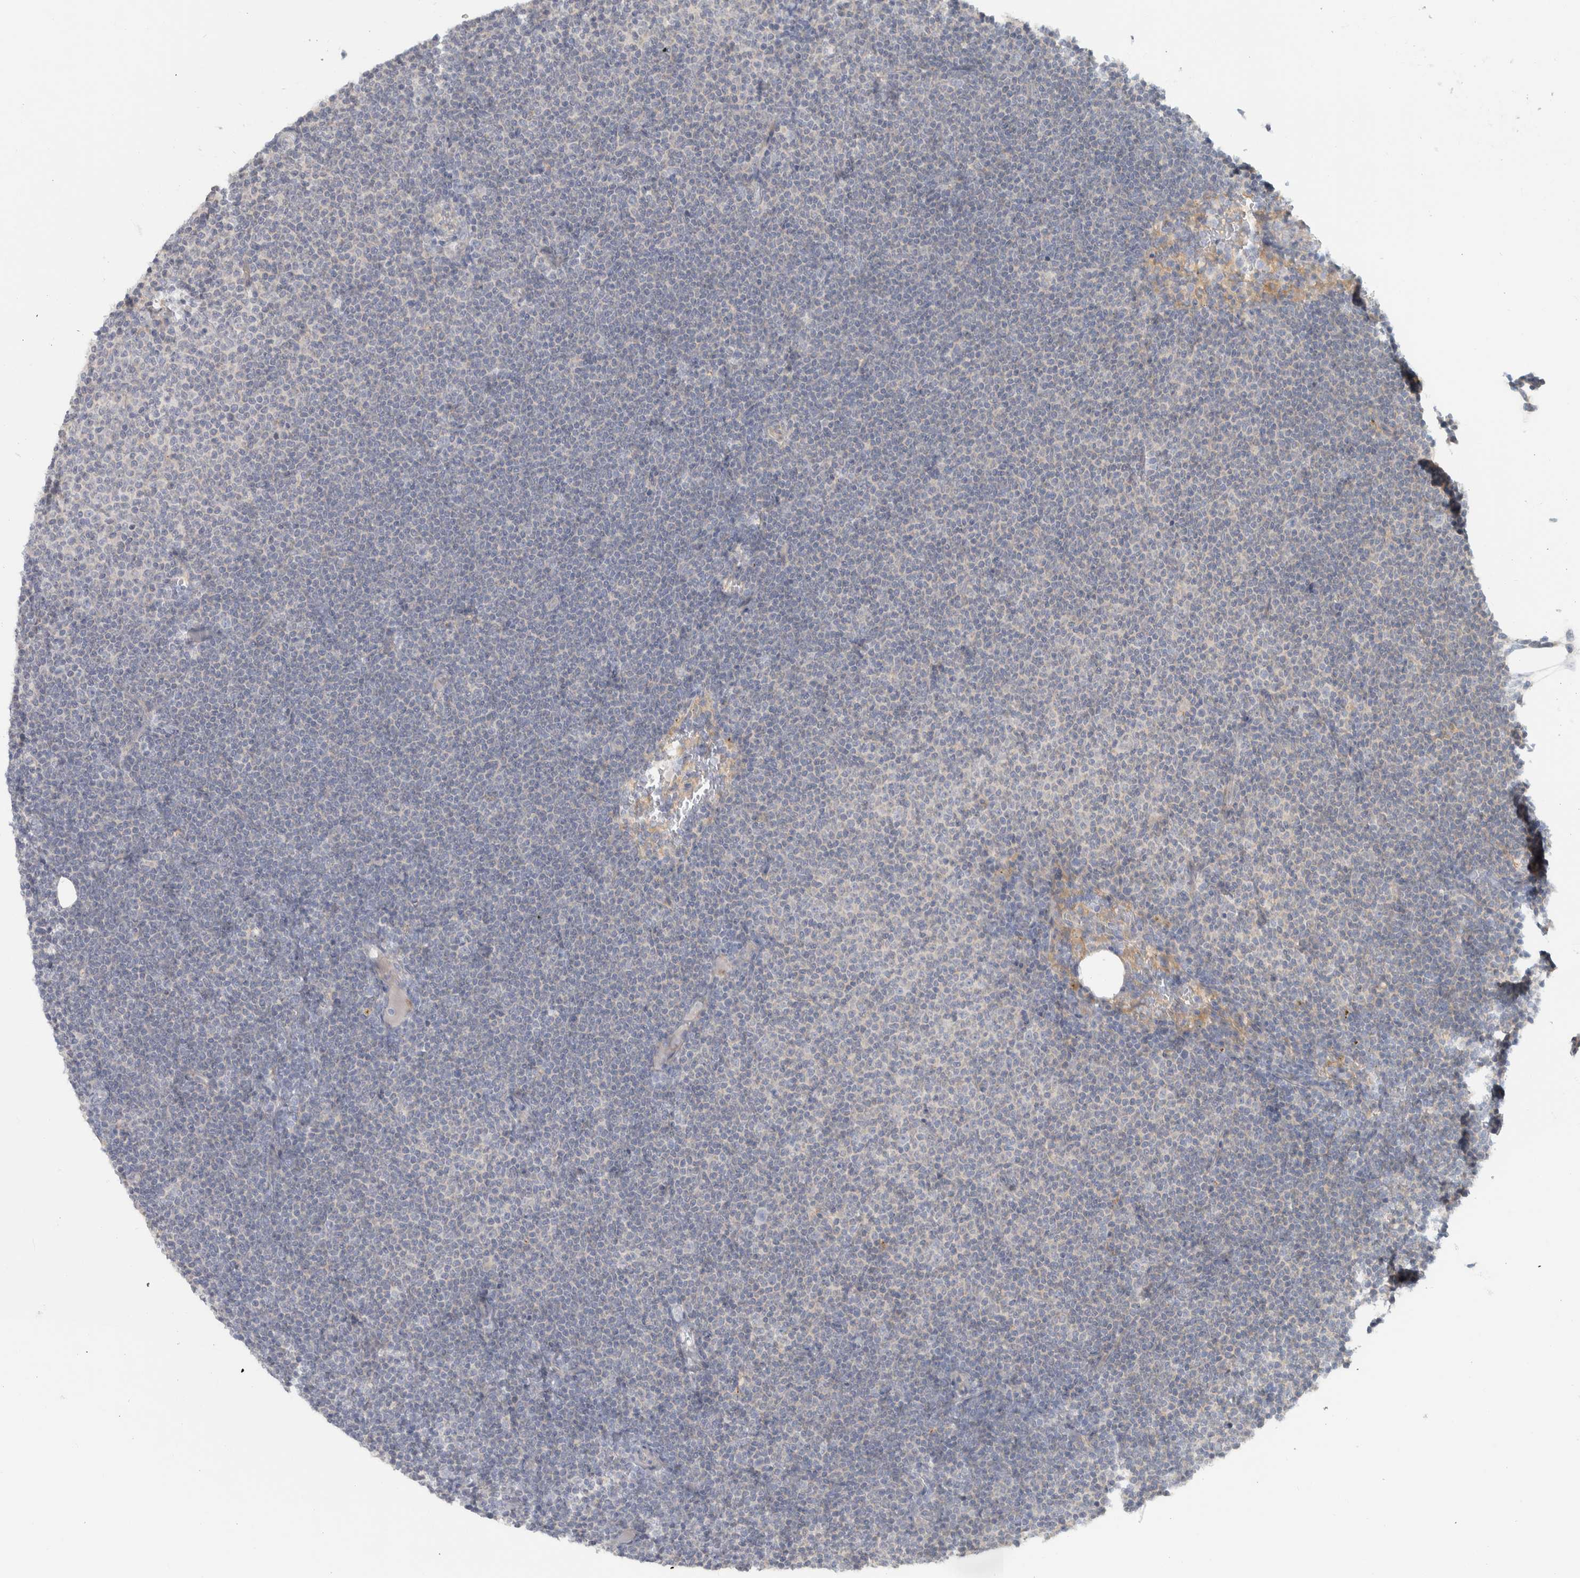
{"staining": {"intensity": "negative", "quantity": "none", "location": "none"}, "tissue": "lymphoma", "cell_type": "Tumor cells", "image_type": "cancer", "snomed": [{"axis": "morphology", "description": "Malignant lymphoma, non-Hodgkin's type, Low grade"}, {"axis": "topography", "description": "Lymph node"}], "caption": "Tumor cells show no significant staining in low-grade malignant lymphoma, non-Hodgkin's type.", "gene": "HGS", "patient": {"sex": "female", "age": 53}}